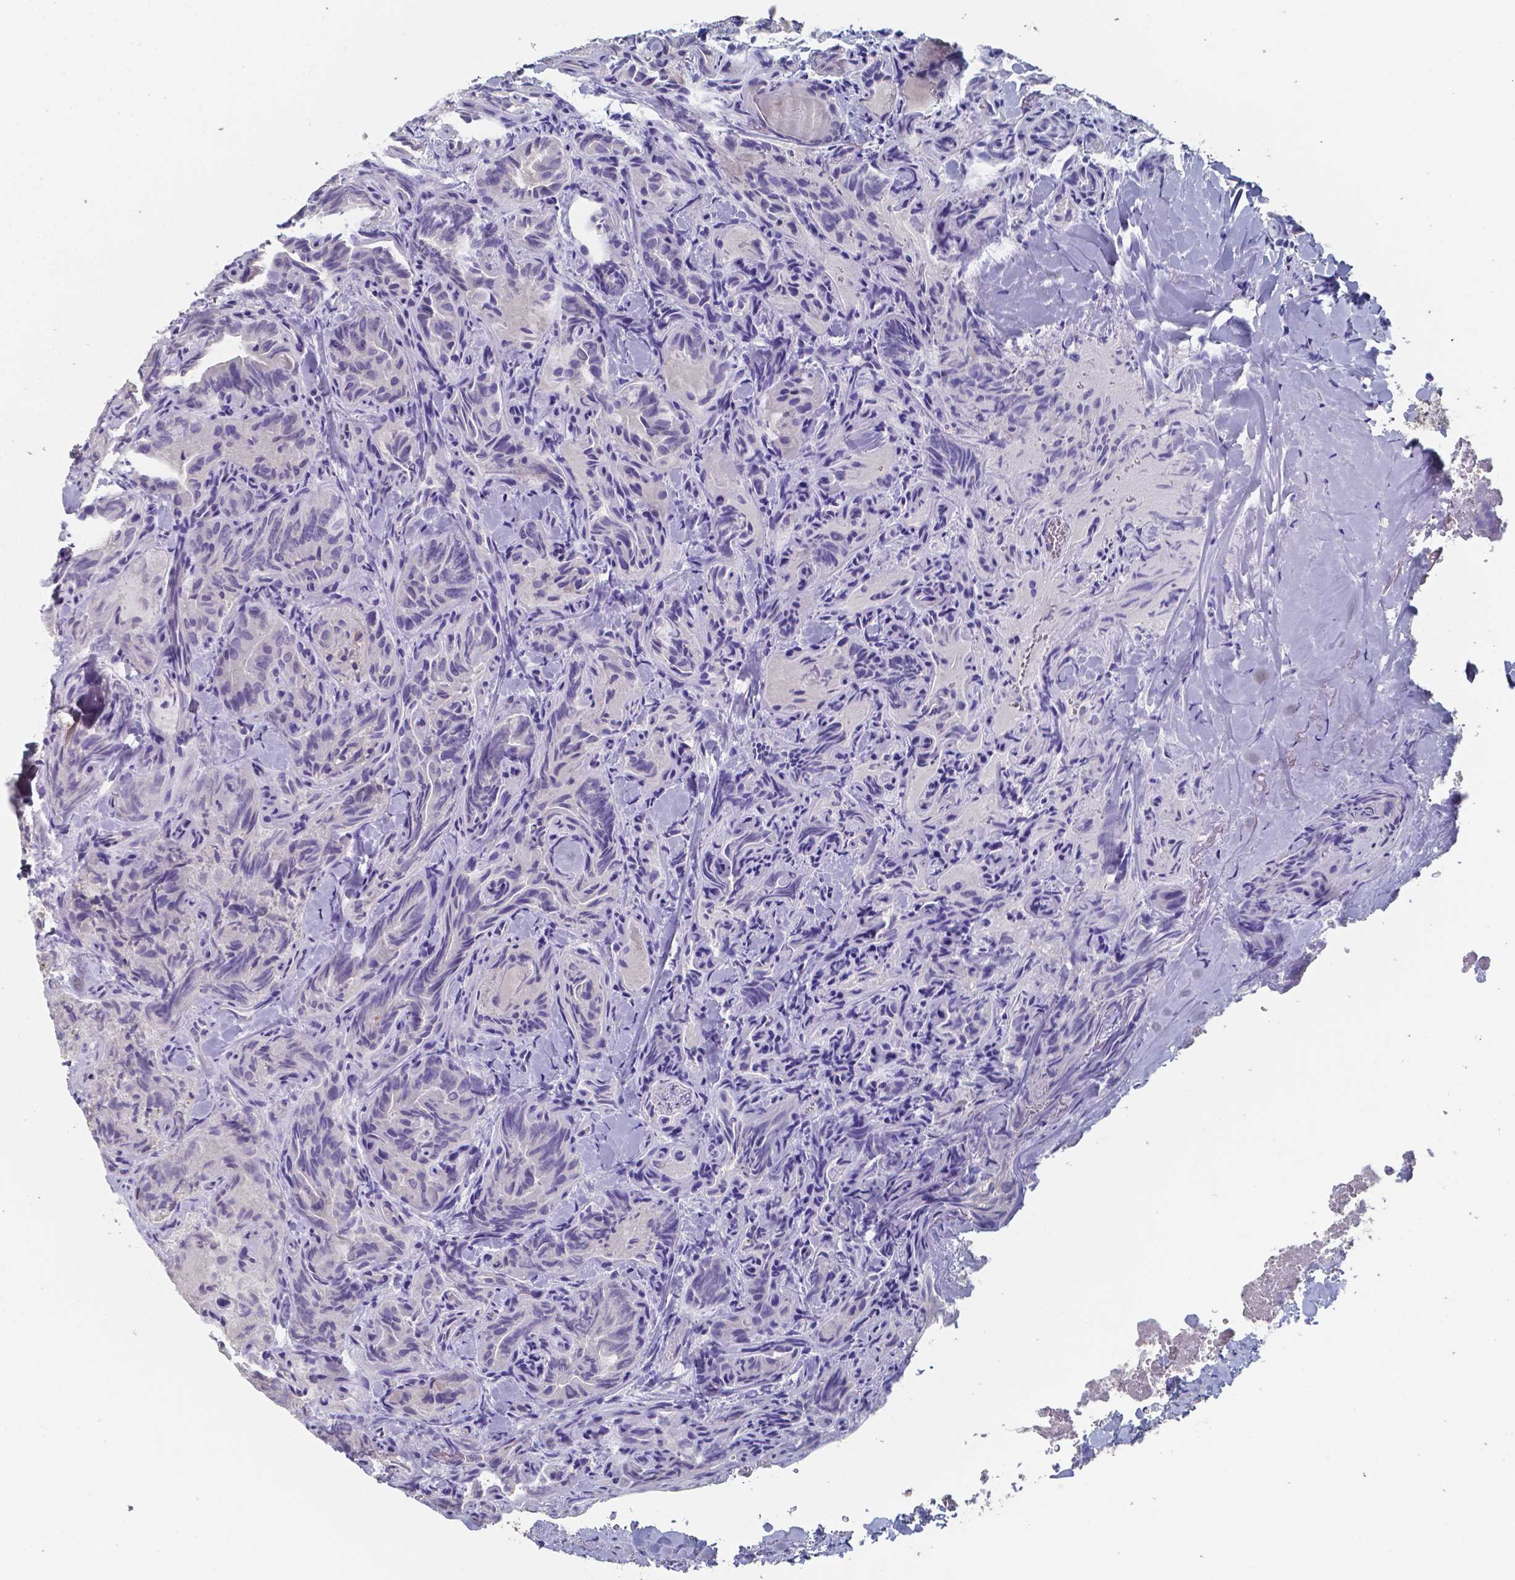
{"staining": {"intensity": "weak", "quantity": "<25%", "location": "cytoplasmic/membranous"}, "tissue": "thyroid cancer", "cell_type": "Tumor cells", "image_type": "cancer", "snomed": [{"axis": "morphology", "description": "Papillary adenocarcinoma, NOS"}, {"axis": "topography", "description": "Thyroid gland"}], "caption": "Image shows no significant protein staining in tumor cells of thyroid cancer (papillary adenocarcinoma).", "gene": "FOXJ1", "patient": {"sex": "female", "age": 75}}